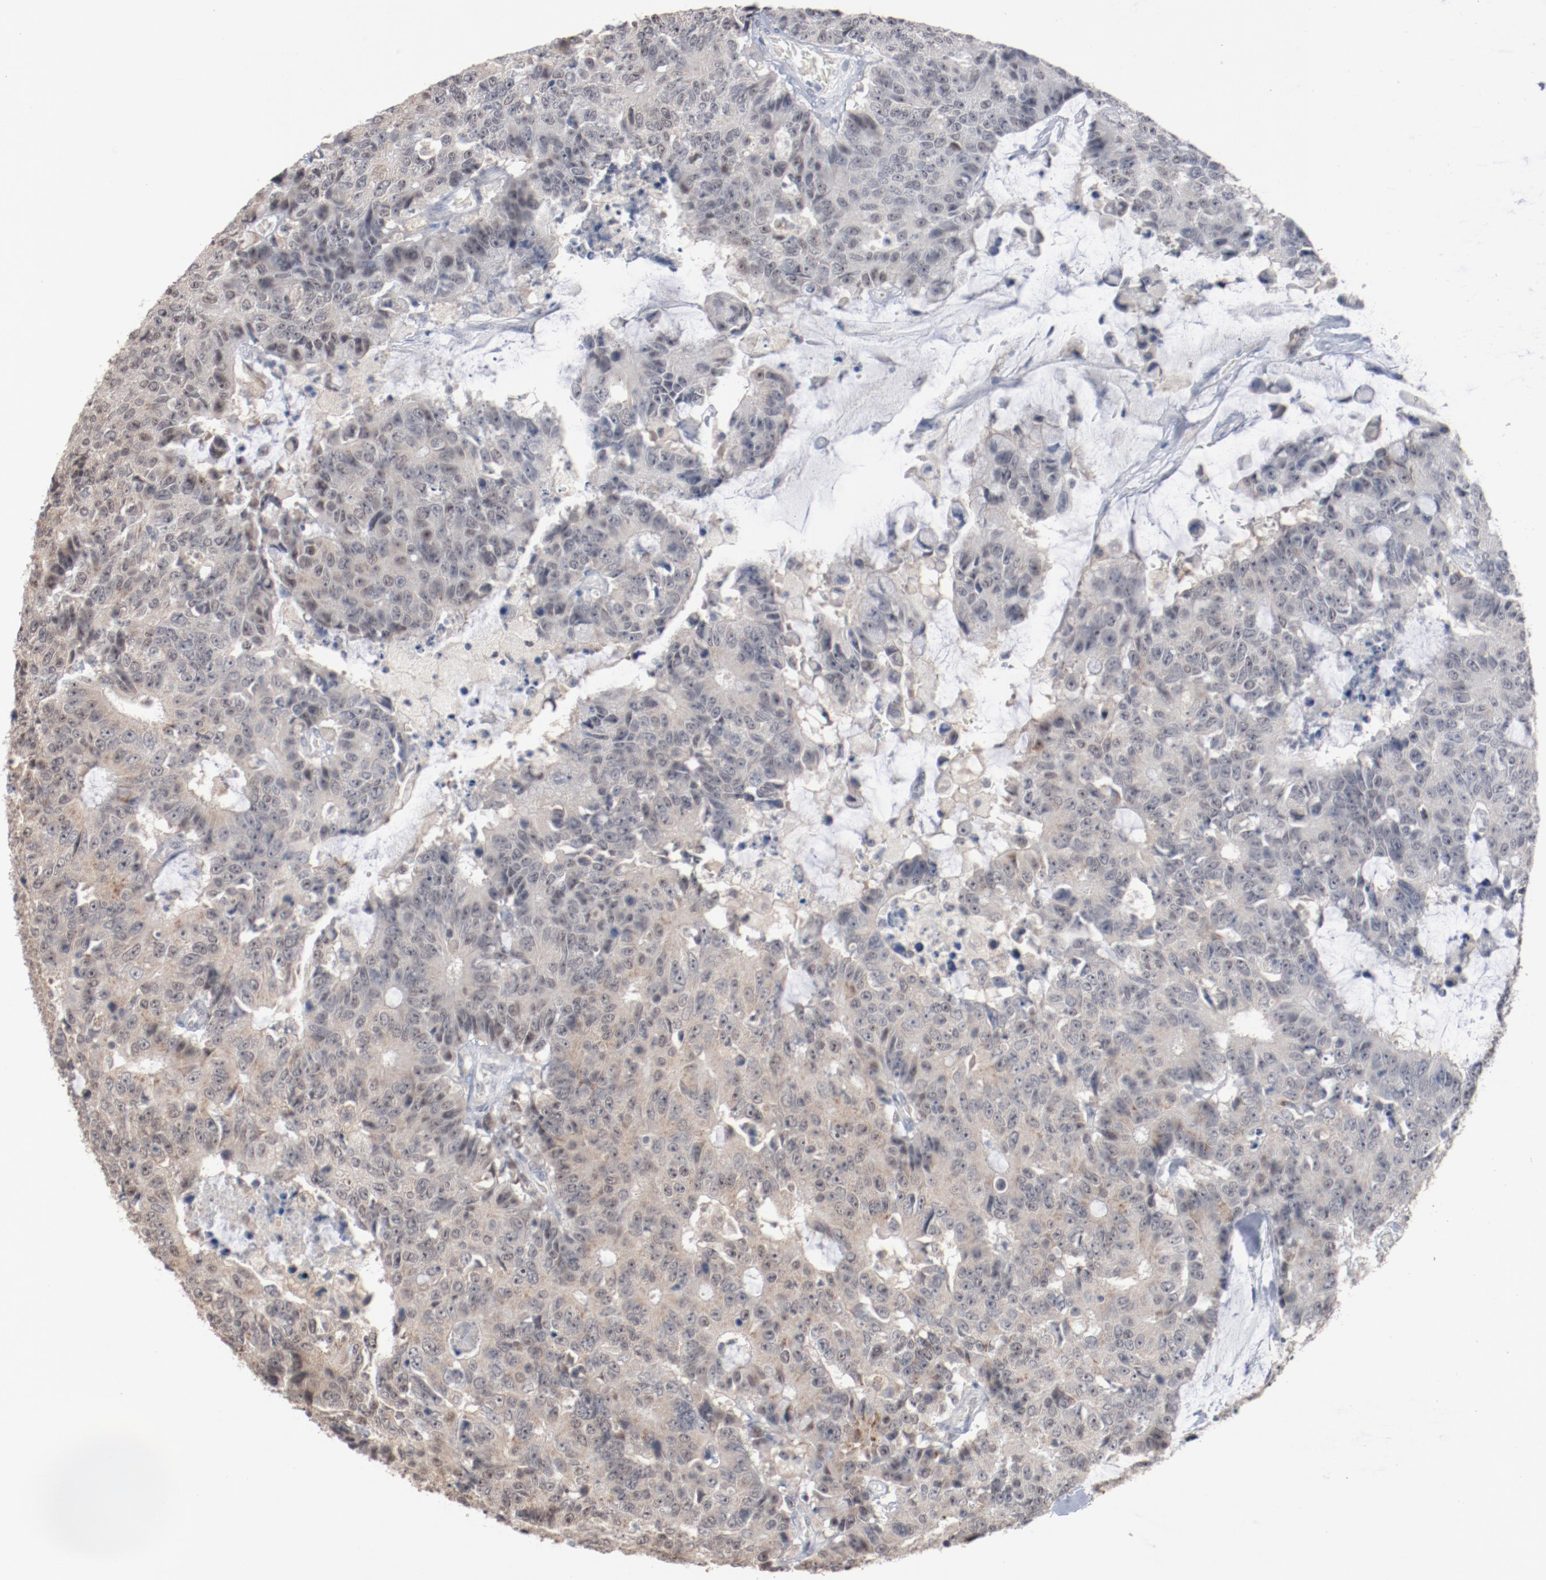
{"staining": {"intensity": "weak", "quantity": "25%-75%", "location": "nuclear"}, "tissue": "colorectal cancer", "cell_type": "Tumor cells", "image_type": "cancer", "snomed": [{"axis": "morphology", "description": "Adenocarcinoma, NOS"}, {"axis": "topography", "description": "Colon"}], "caption": "A brown stain highlights weak nuclear positivity of a protein in human adenocarcinoma (colorectal) tumor cells.", "gene": "ERICH1", "patient": {"sex": "female", "age": 86}}